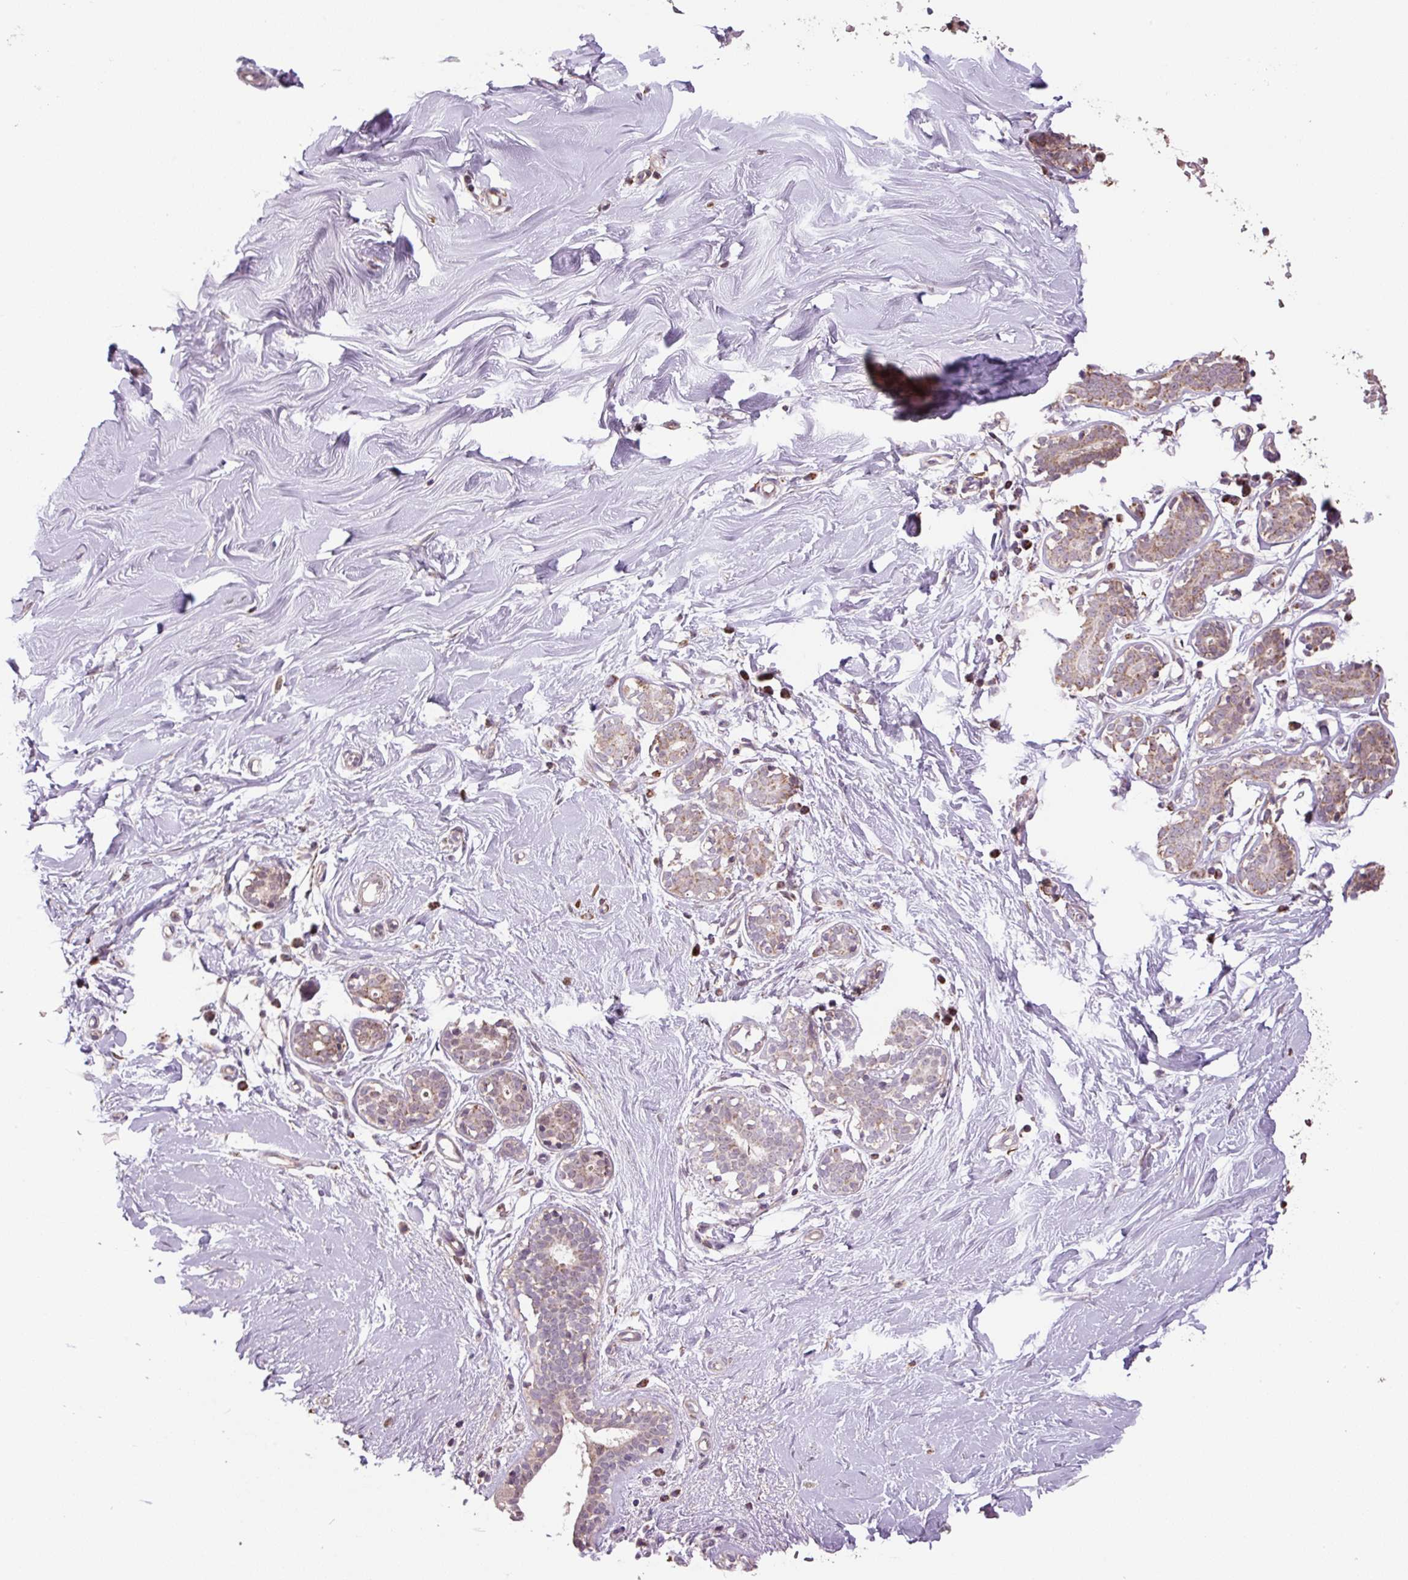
{"staining": {"intensity": "moderate", "quantity": ">75%", "location": "cytoplasmic/membranous"}, "tissue": "breast", "cell_type": "Adipocytes", "image_type": "normal", "snomed": [{"axis": "morphology", "description": "Normal tissue, NOS"}, {"axis": "topography", "description": "Breast"}], "caption": "A brown stain labels moderate cytoplasmic/membranous staining of a protein in adipocytes of unremarkable human breast.", "gene": "SGF29", "patient": {"sex": "female", "age": 27}}